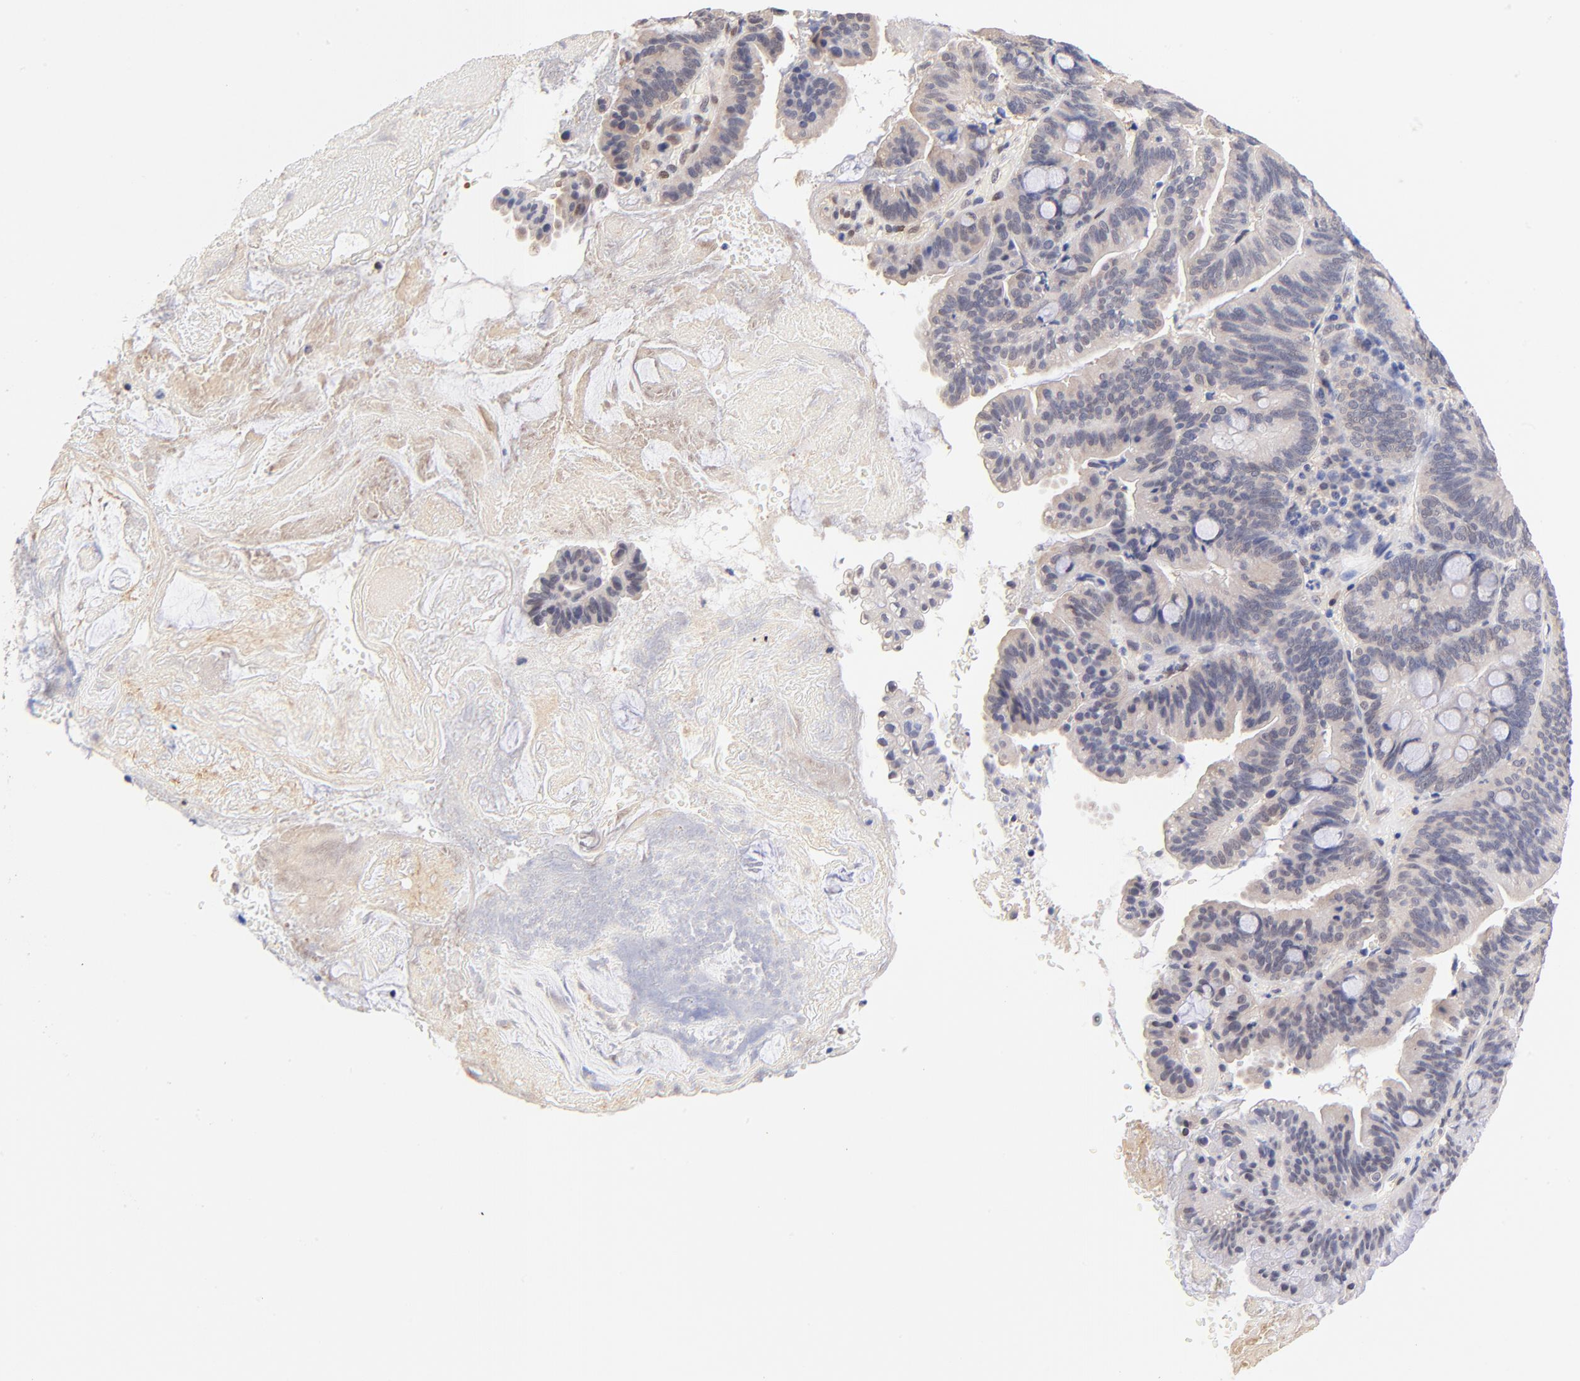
{"staining": {"intensity": "weak", "quantity": ">75%", "location": "cytoplasmic/membranous"}, "tissue": "pancreatic cancer", "cell_type": "Tumor cells", "image_type": "cancer", "snomed": [{"axis": "morphology", "description": "Adenocarcinoma, NOS"}, {"axis": "topography", "description": "Pancreas"}], "caption": "High-power microscopy captured an immunohistochemistry (IHC) image of pancreatic cancer, revealing weak cytoplasmic/membranous positivity in approximately >75% of tumor cells.", "gene": "TXNL1", "patient": {"sex": "male", "age": 82}}